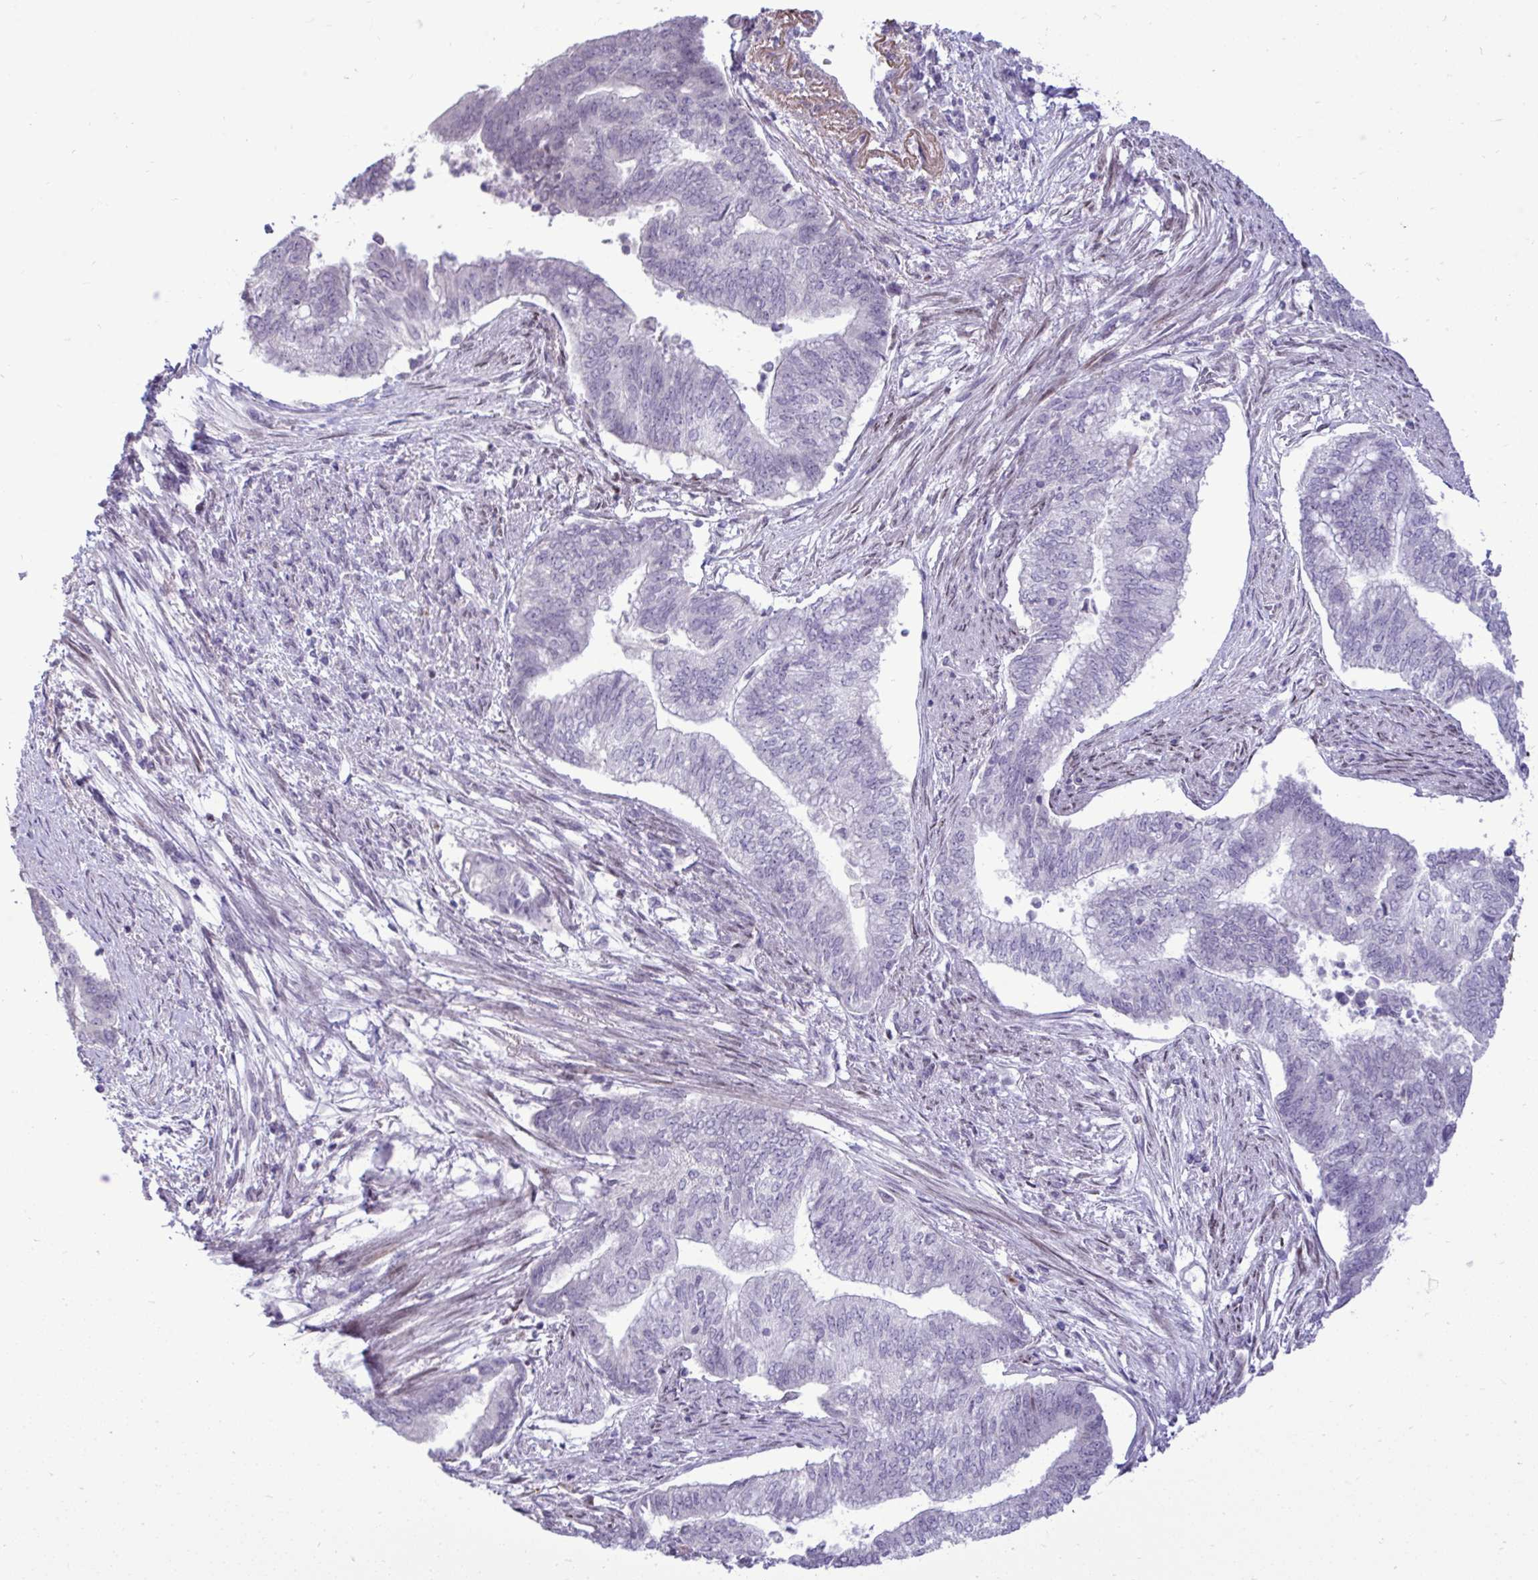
{"staining": {"intensity": "negative", "quantity": "none", "location": "none"}, "tissue": "endometrial cancer", "cell_type": "Tumor cells", "image_type": "cancer", "snomed": [{"axis": "morphology", "description": "Adenocarcinoma, NOS"}, {"axis": "topography", "description": "Endometrium"}], "caption": "Tumor cells show no significant staining in endometrial cancer.", "gene": "SPAG1", "patient": {"sex": "female", "age": 65}}